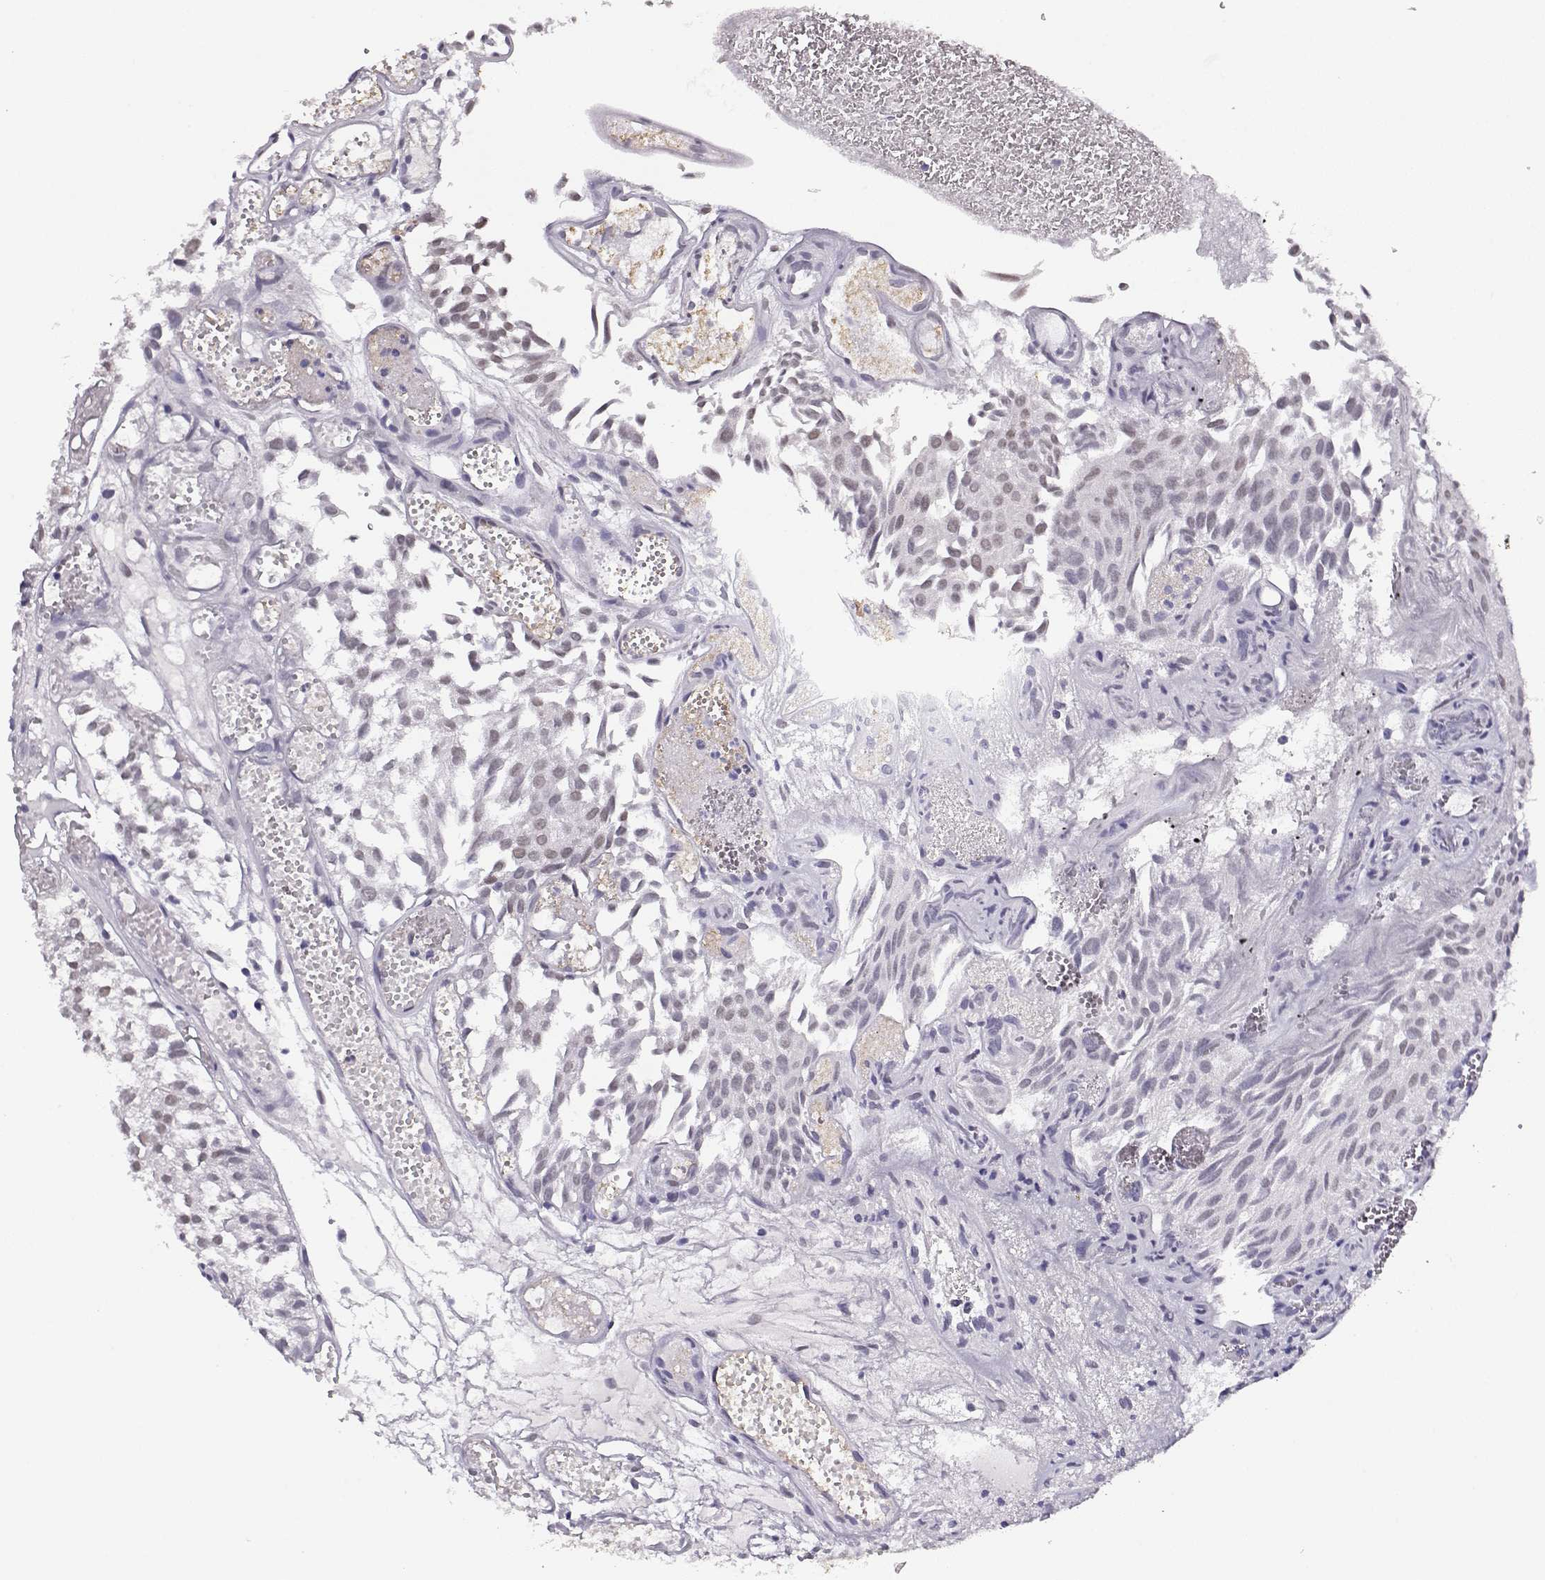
{"staining": {"intensity": "moderate", "quantity": "25%-75%", "location": "nuclear"}, "tissue": "urothelial cancer", "cell_type": "Tumor cells", "image_type": "cancer", "snomed": [{"axis": "morphology", "description": "Urothelial carcinoma, Low grade"}, {"axis": "topography", "description": "Urinary bladder"}], "caption": "A brown stain highlights moderate nuclear expression of a protein in human urothelial cancer tumor cells. (Stains: DAB (3,3'-diaminobenzidine) in brown, nuclei in blue, Microscopy: brightfield microscopy at high magnification).", "gene": "POLI", "patient": {"sex": "male", "age": 79}}